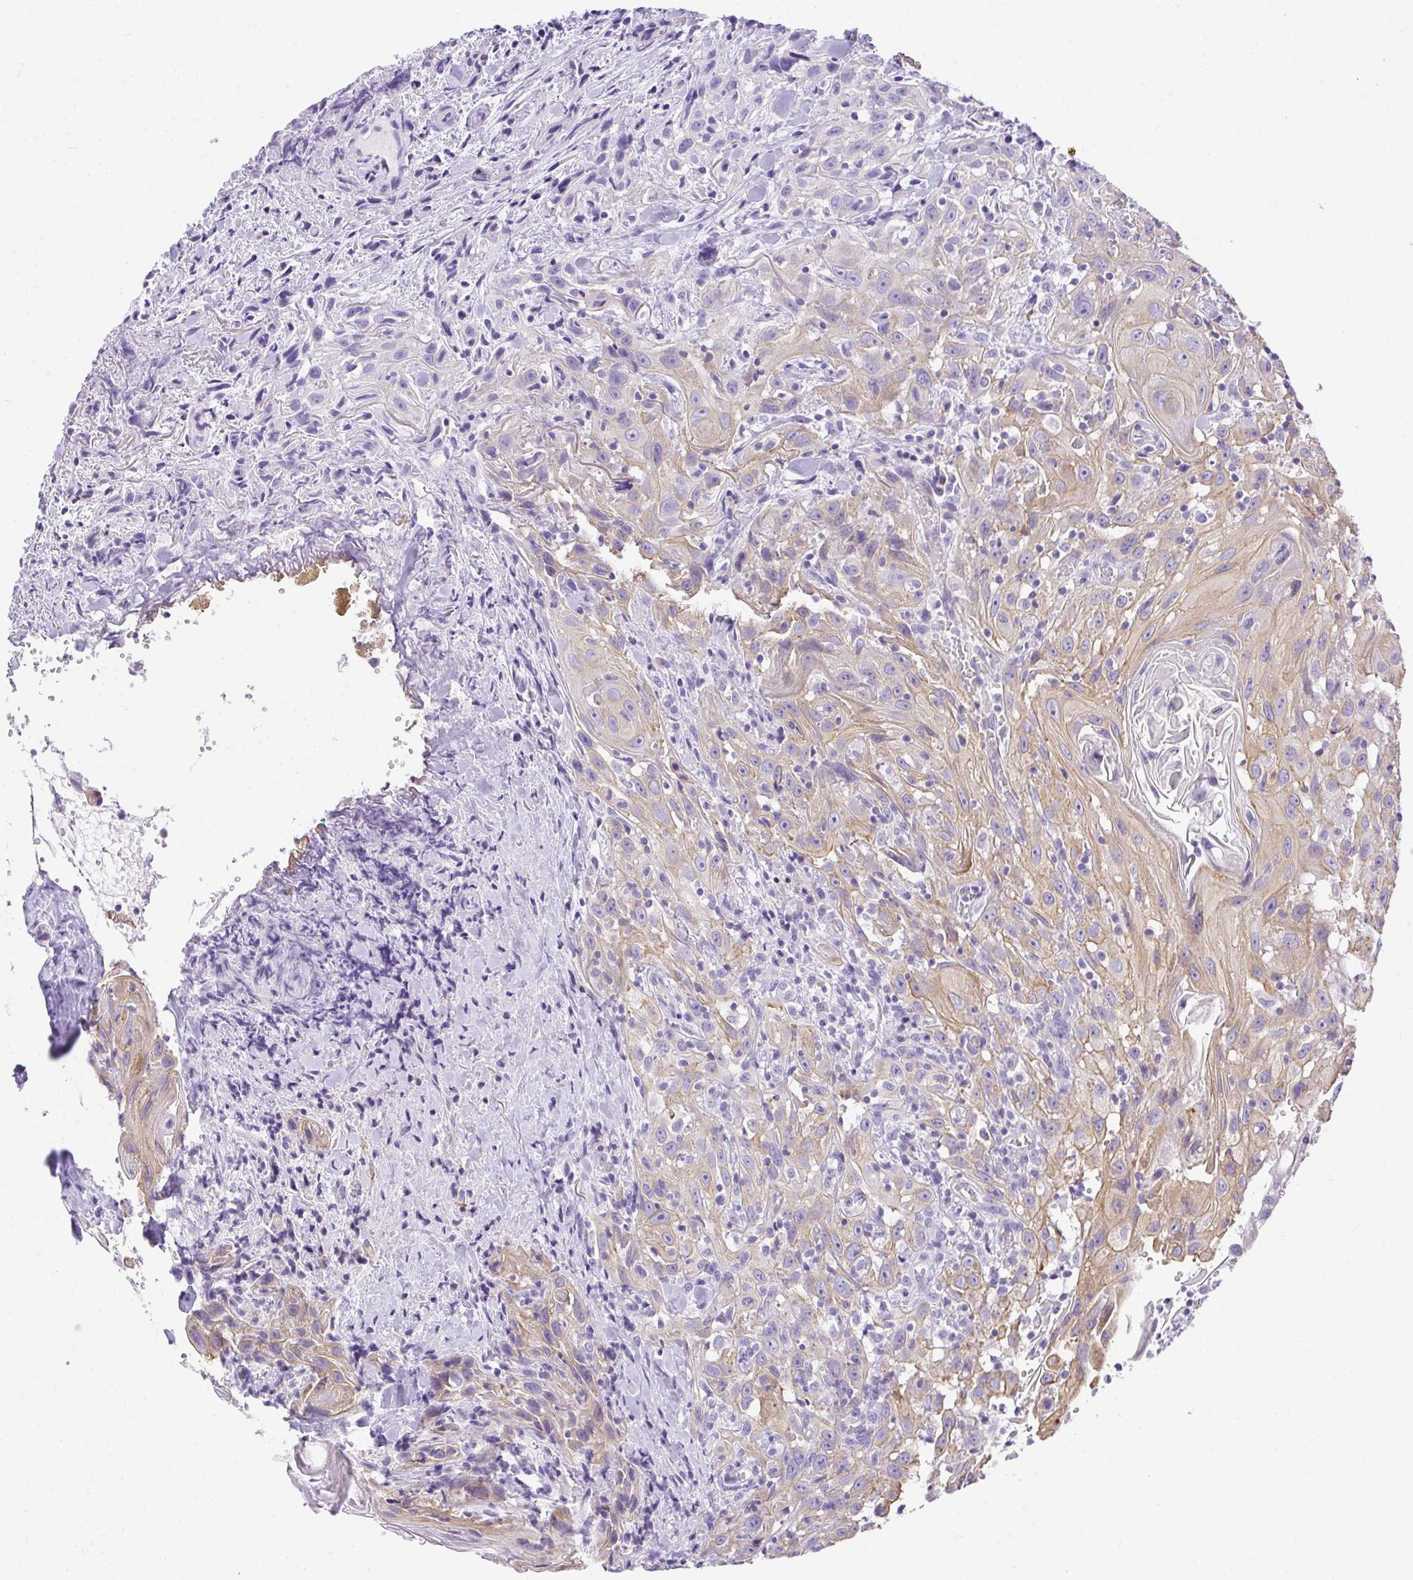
{"staining": {"intensity": "weak", "quantity": "25%-75%", "location": "cytoplasmic/membranous"}, "tissue": "head and neck cancer", "cell_type": "Tumor cells", "image_type": "cancer", "snomed": [{"axis": "morphology", "description": "Squamous cell carcinoma, NOS"}, {"axis": "topography", "description": "Head-Neck"}], "caption": "Weak cytoplasmic/membranous expression for a protein is present in approximately 25%-75% of tumor cells of head and neck cancer (squamous cell carcinoma) using immunohistochemistry (IHC).", "gene": "PLPPR3", "patient": {"sex": "female", "age": 95}}